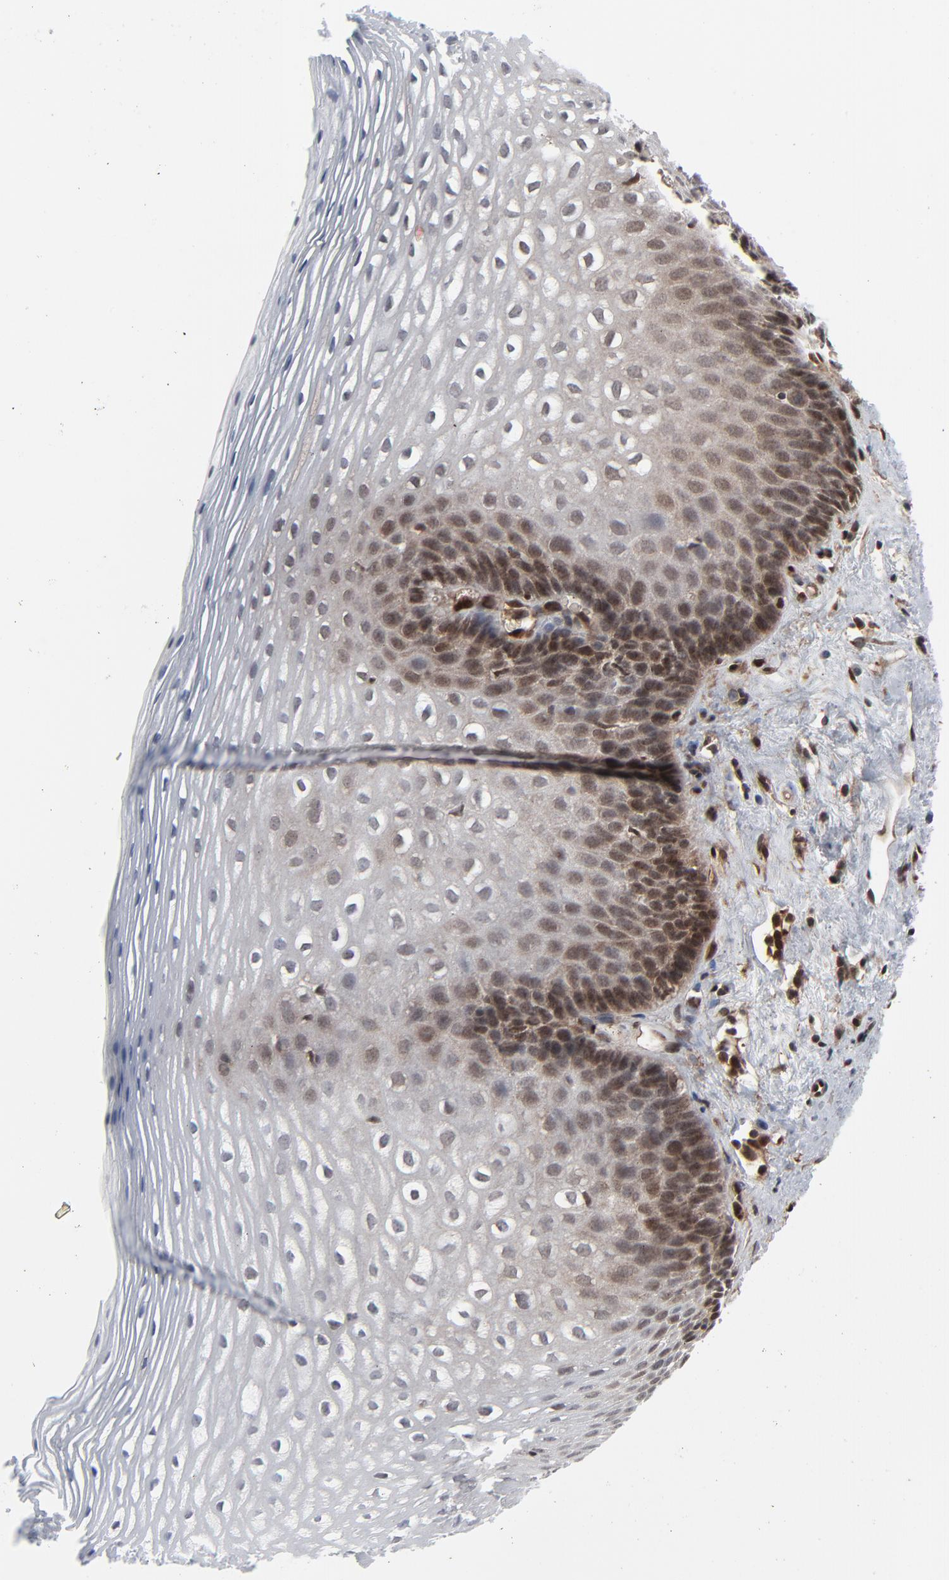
{"staining": {"intensity": "moderate", "quantity": "25%-75%", "location": "cytoplasmic/membranous,nuclear"}, "tissue": "esophagus", "cell_type": "Squamous epithelial cells", "image_type": "normal", "snomed": [{"axis": "morphology", "description": "Normal tissue, NOS"}, {"axis": "topography", "description": "Esophagus"}], "caption": "Immunohistochemistry (IHC) staining of benign esophagus, which shows medium levels of moderate cytoplasmic/membranous,nuclear positivity in approximately 25%-75% of squamous epithelial cells indicating moderate cytoplasmic/membranous,nuclear protein expression. The staining was performed using DAB (3,3'-diaminobenzidine) (brown) for protein detection and nuclei were counterstained in hematoxylin (blue).", "gene": "AKT1", "patient": {"sex": "female", "age": 70}}